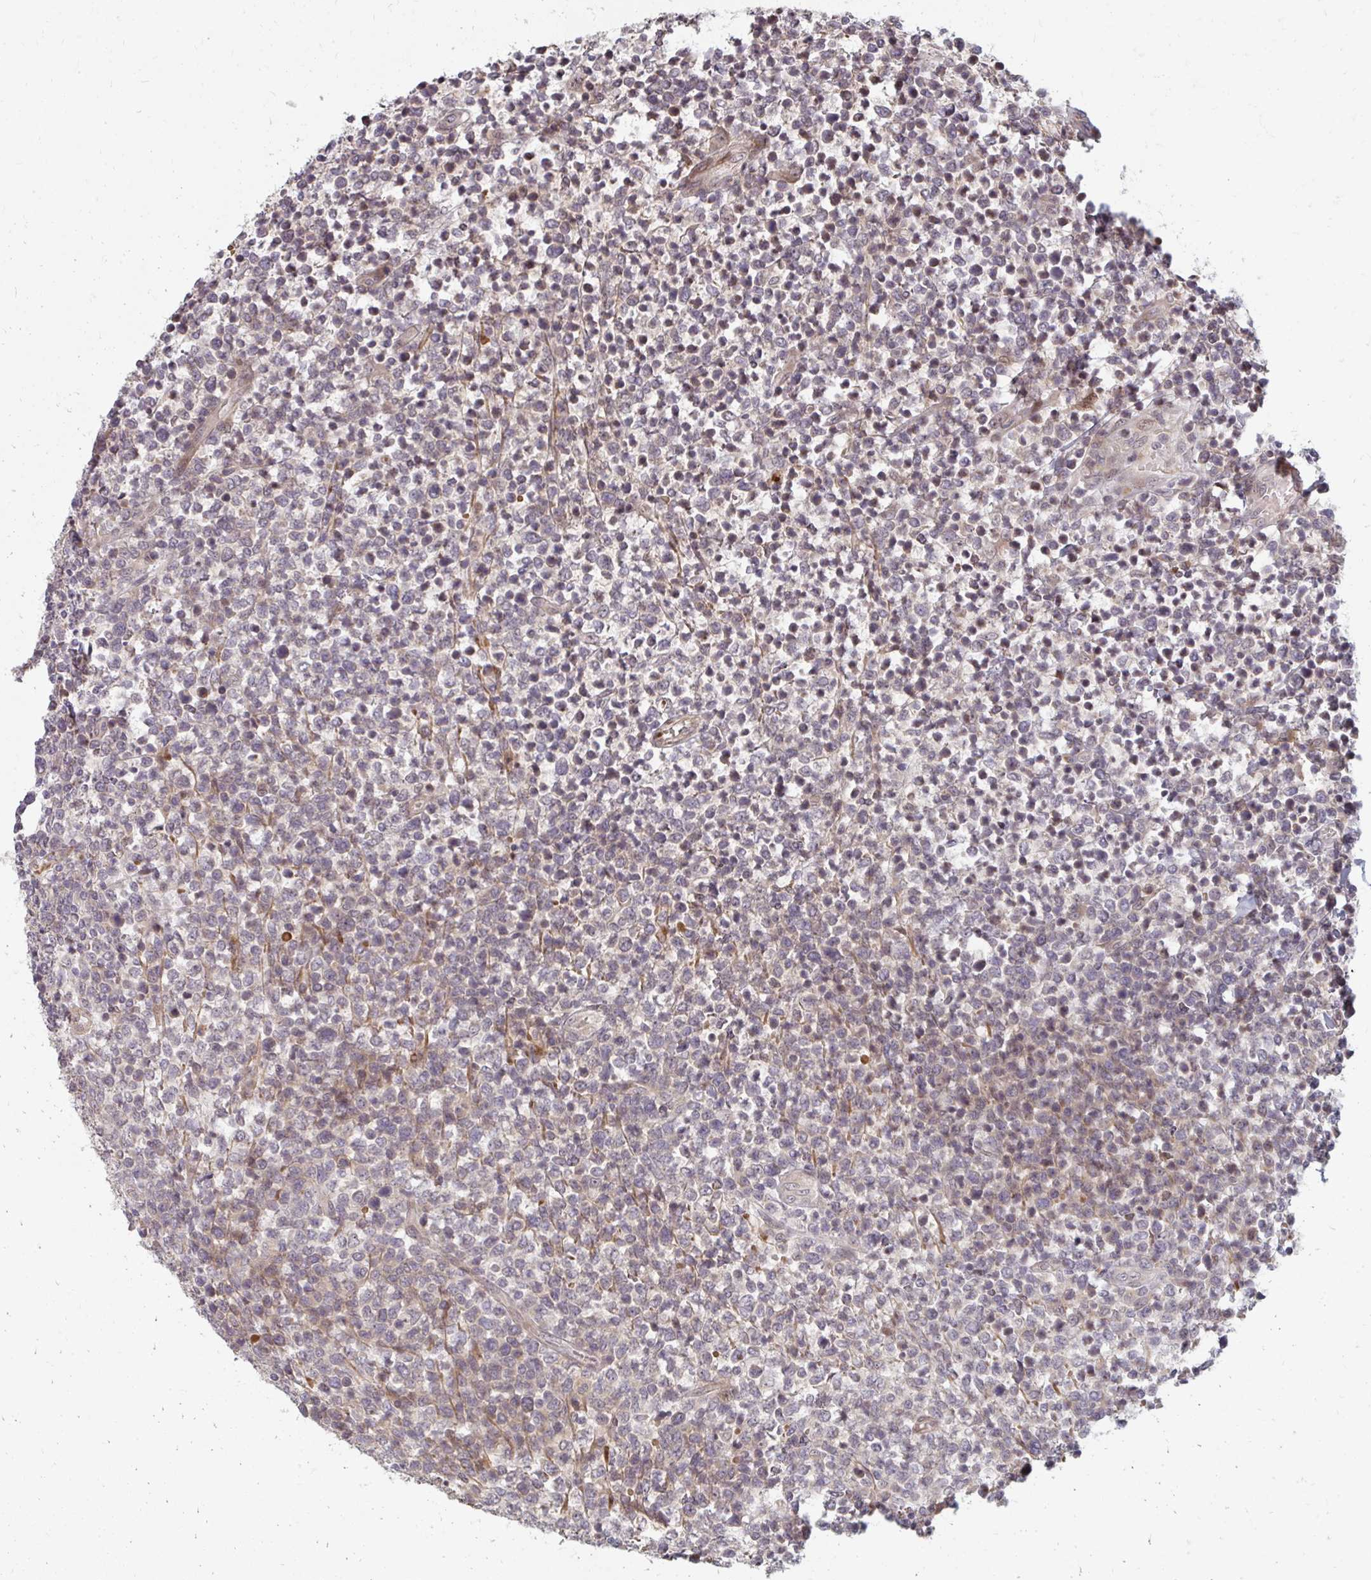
{"staining": {"intensity": "negative", "quantity": "none", "location": "none"}, "tissue": "lymphoma", "cell_type": "Tumor cells", "image_type": "cancer", "snomed": [{"axis": "morphology", "description": "Malignant lymphoma, non-Hodgkin's type, High grade"}, {"axis": "topography", "description": "Soft tissue"}], "caption": "The micrograph demonstrates no significant positivity in tumor cells of lymphoma. (DAB immunohistochemistry (IHC) with hematoxylin counter stain).", "gene": "ZNF285", "patient": {"sex": "female", "age": 56}}